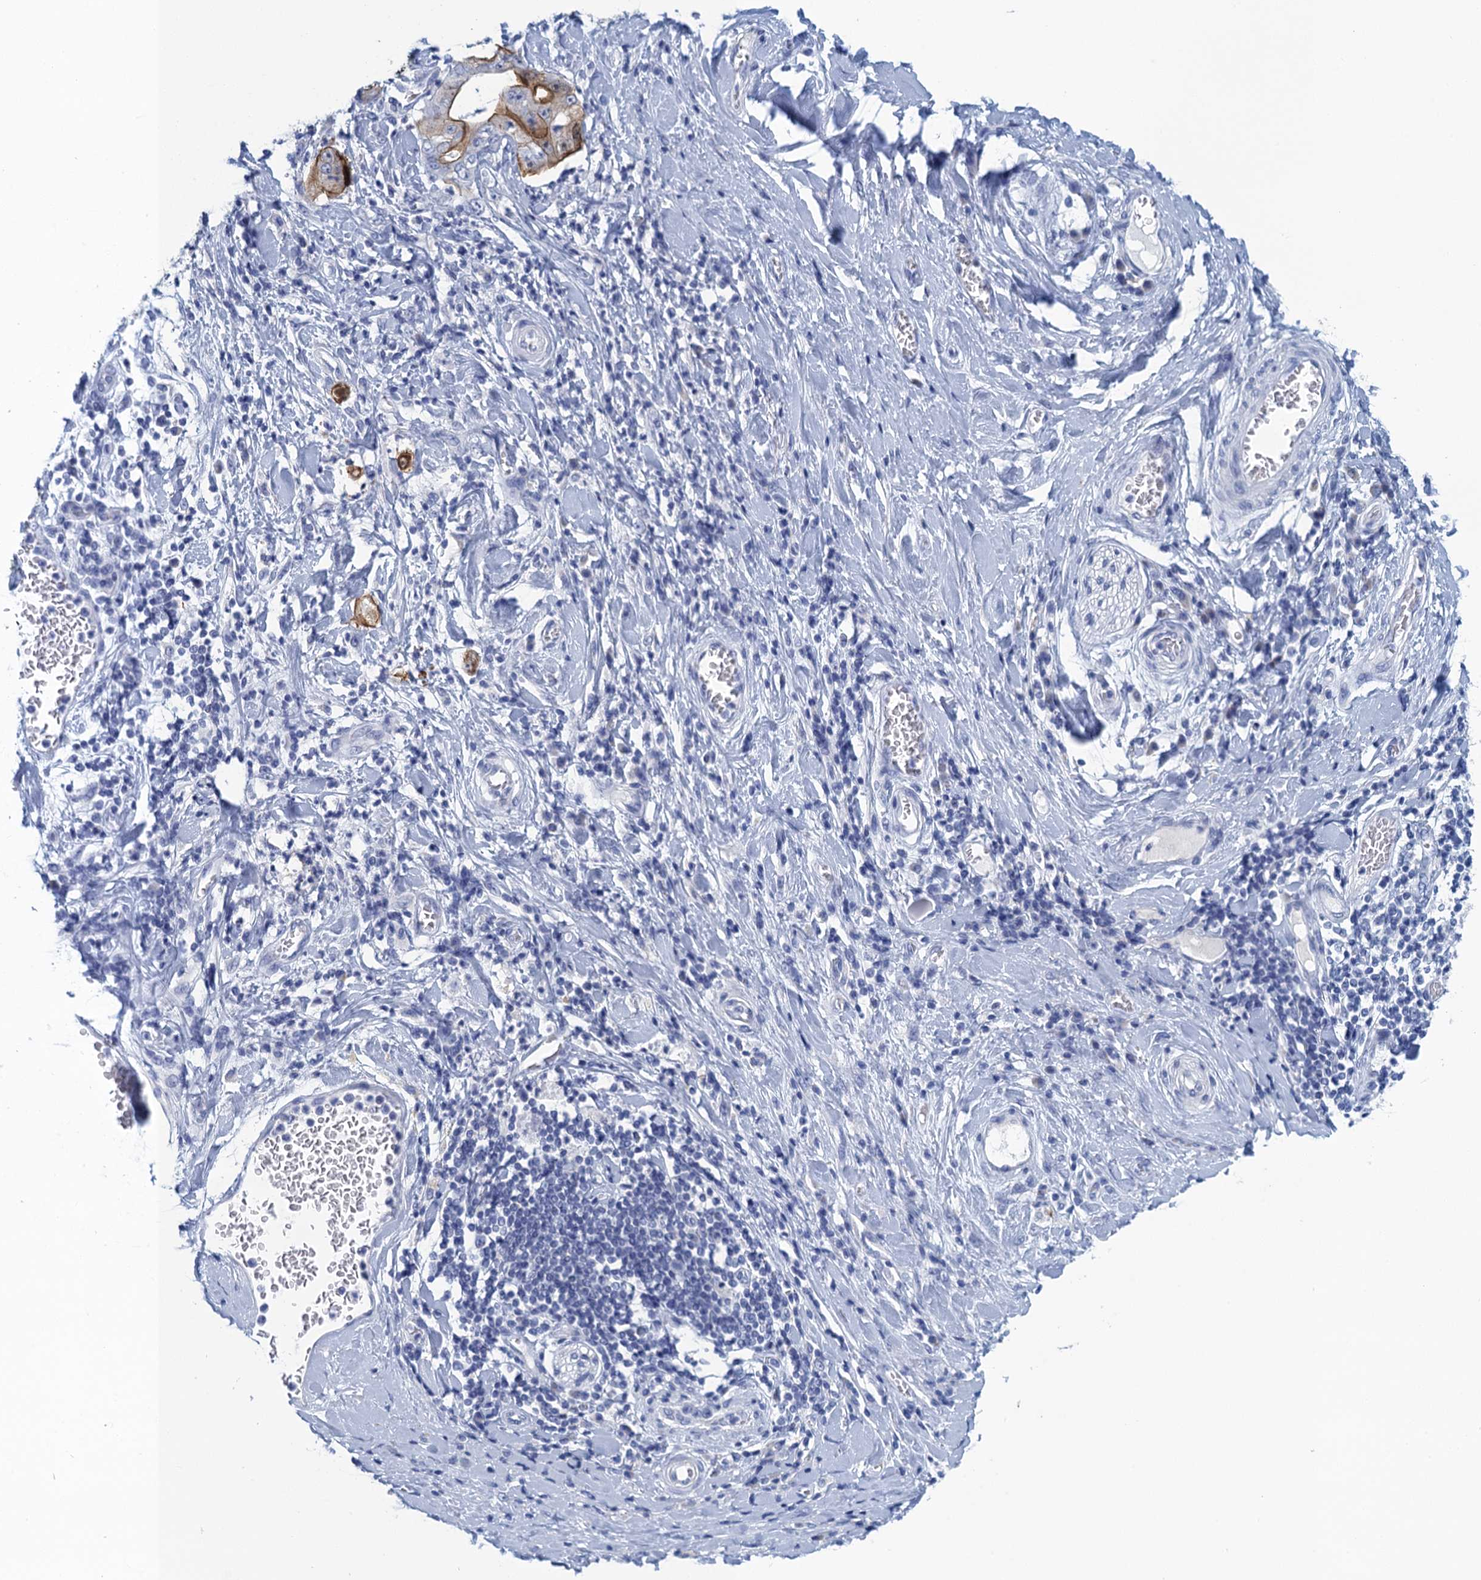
{"staining": {"intensity": "negative", "quantity": "none", "location": "none"}, "tissue": "stomach cancer", "cell_type": "Tumor cells", "image_type": "cancer", "snomed": [{"axis": "morphology", "description": "Adenocarcinoma, NOS"}, {"axis": "topography", "description": "Stomach"}], "caption": "Immunohistochemistry micrograph of stomach adenocarcinoma stained for a protein (brown), which shows no expression in tumor cells.", "gene": "SCEL", "patient": {"sex": "female", "age": 73}}